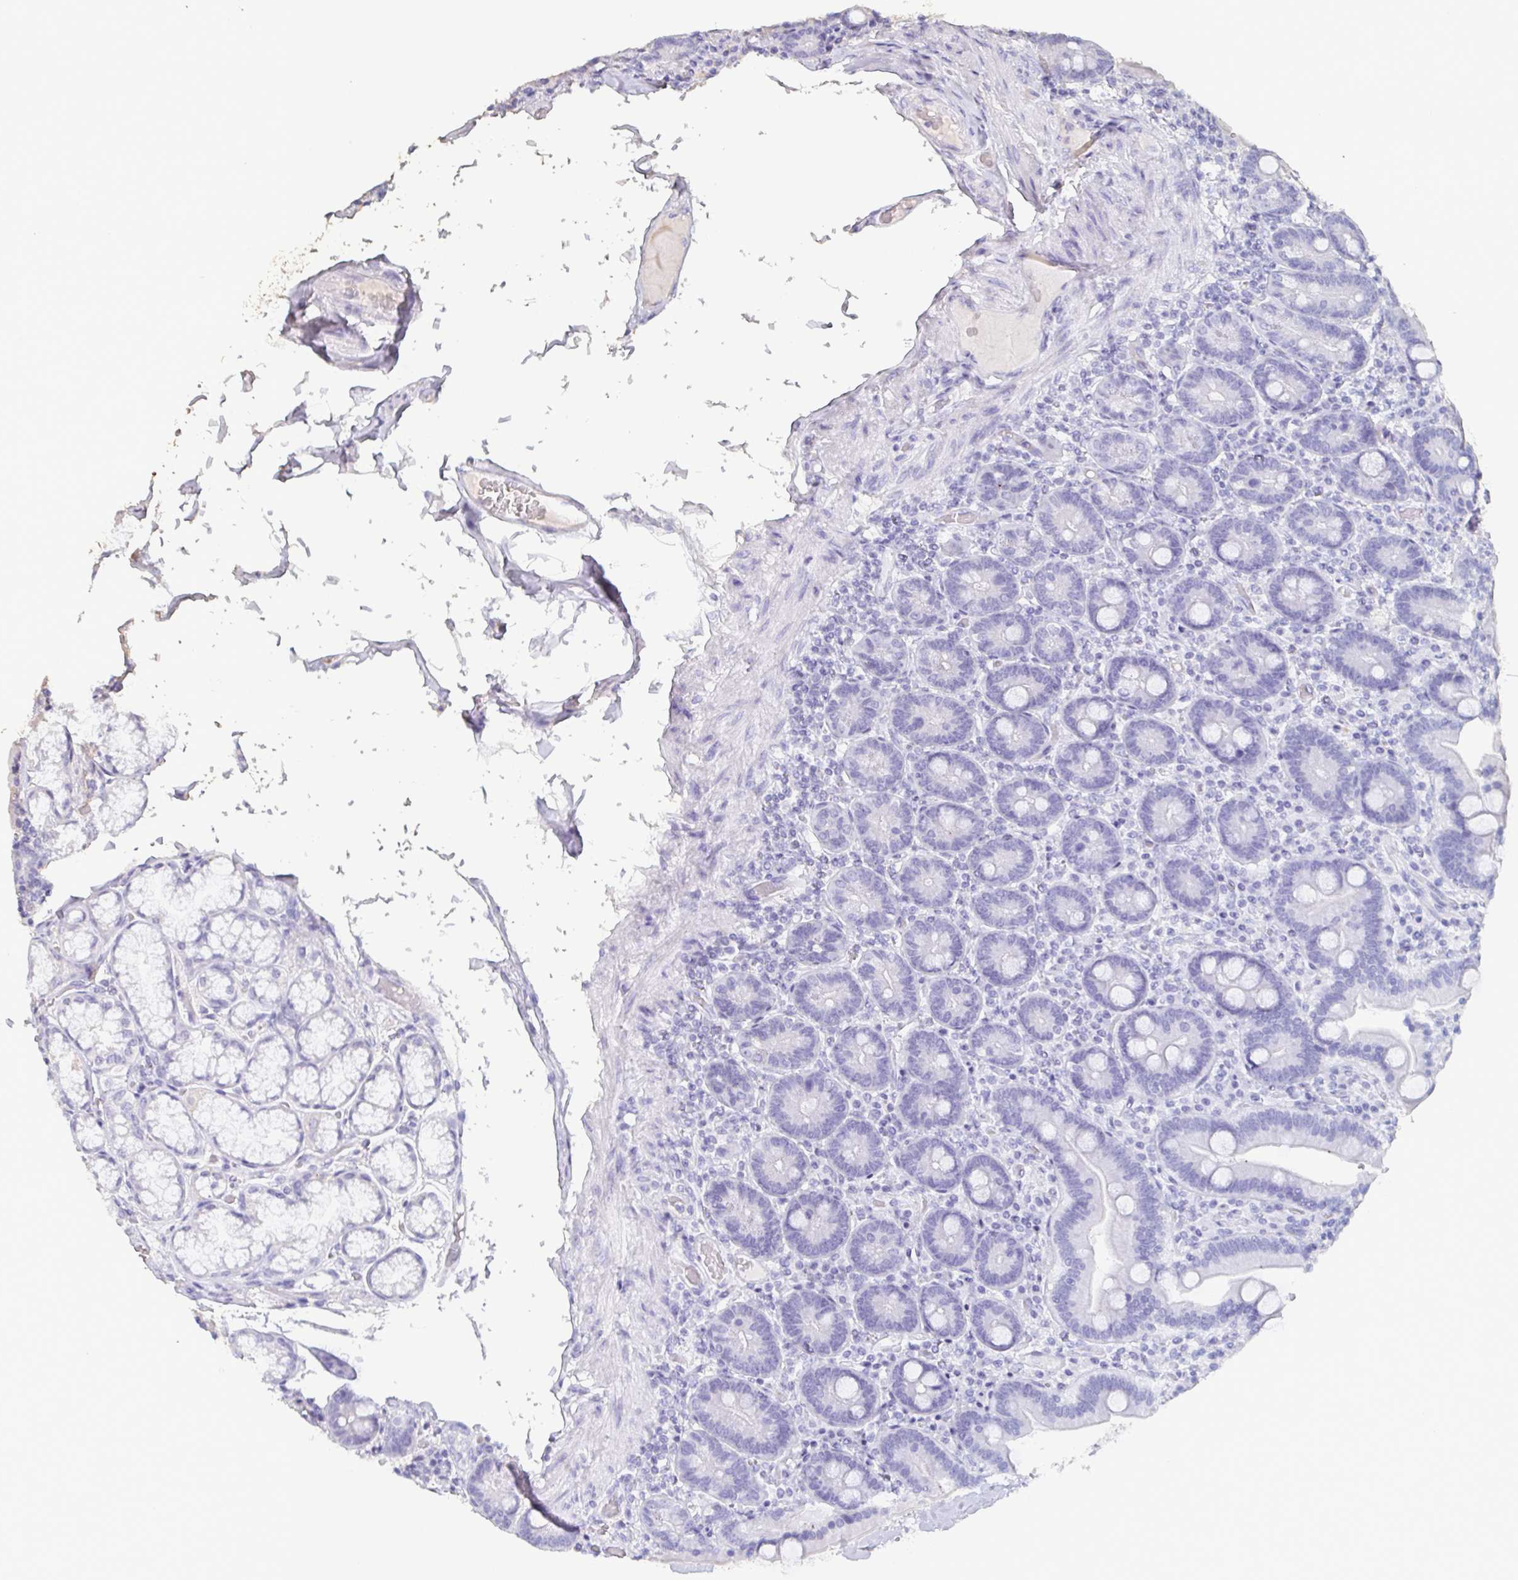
{"staining": {"intensity": "negative", "quantity": "none", "location": "none"}, "tissue": "duodenum", "cell_type": "Glandular cells", "image_type": "normal", "snomed": [{"axis": "morphology", "description": "Normal tissue, NOS"}, {"axis": "topography", "description": "Duodenum"}], "caption": "This micrograph is of unremarkable duodenum stained with immunohistochemistry to label a protein in brown with the nuclei are counter-stained blue. There is no positivity in glandular cells.", "gene": "BPIFA2", "patient": {"sex": "female", "age": 62}}